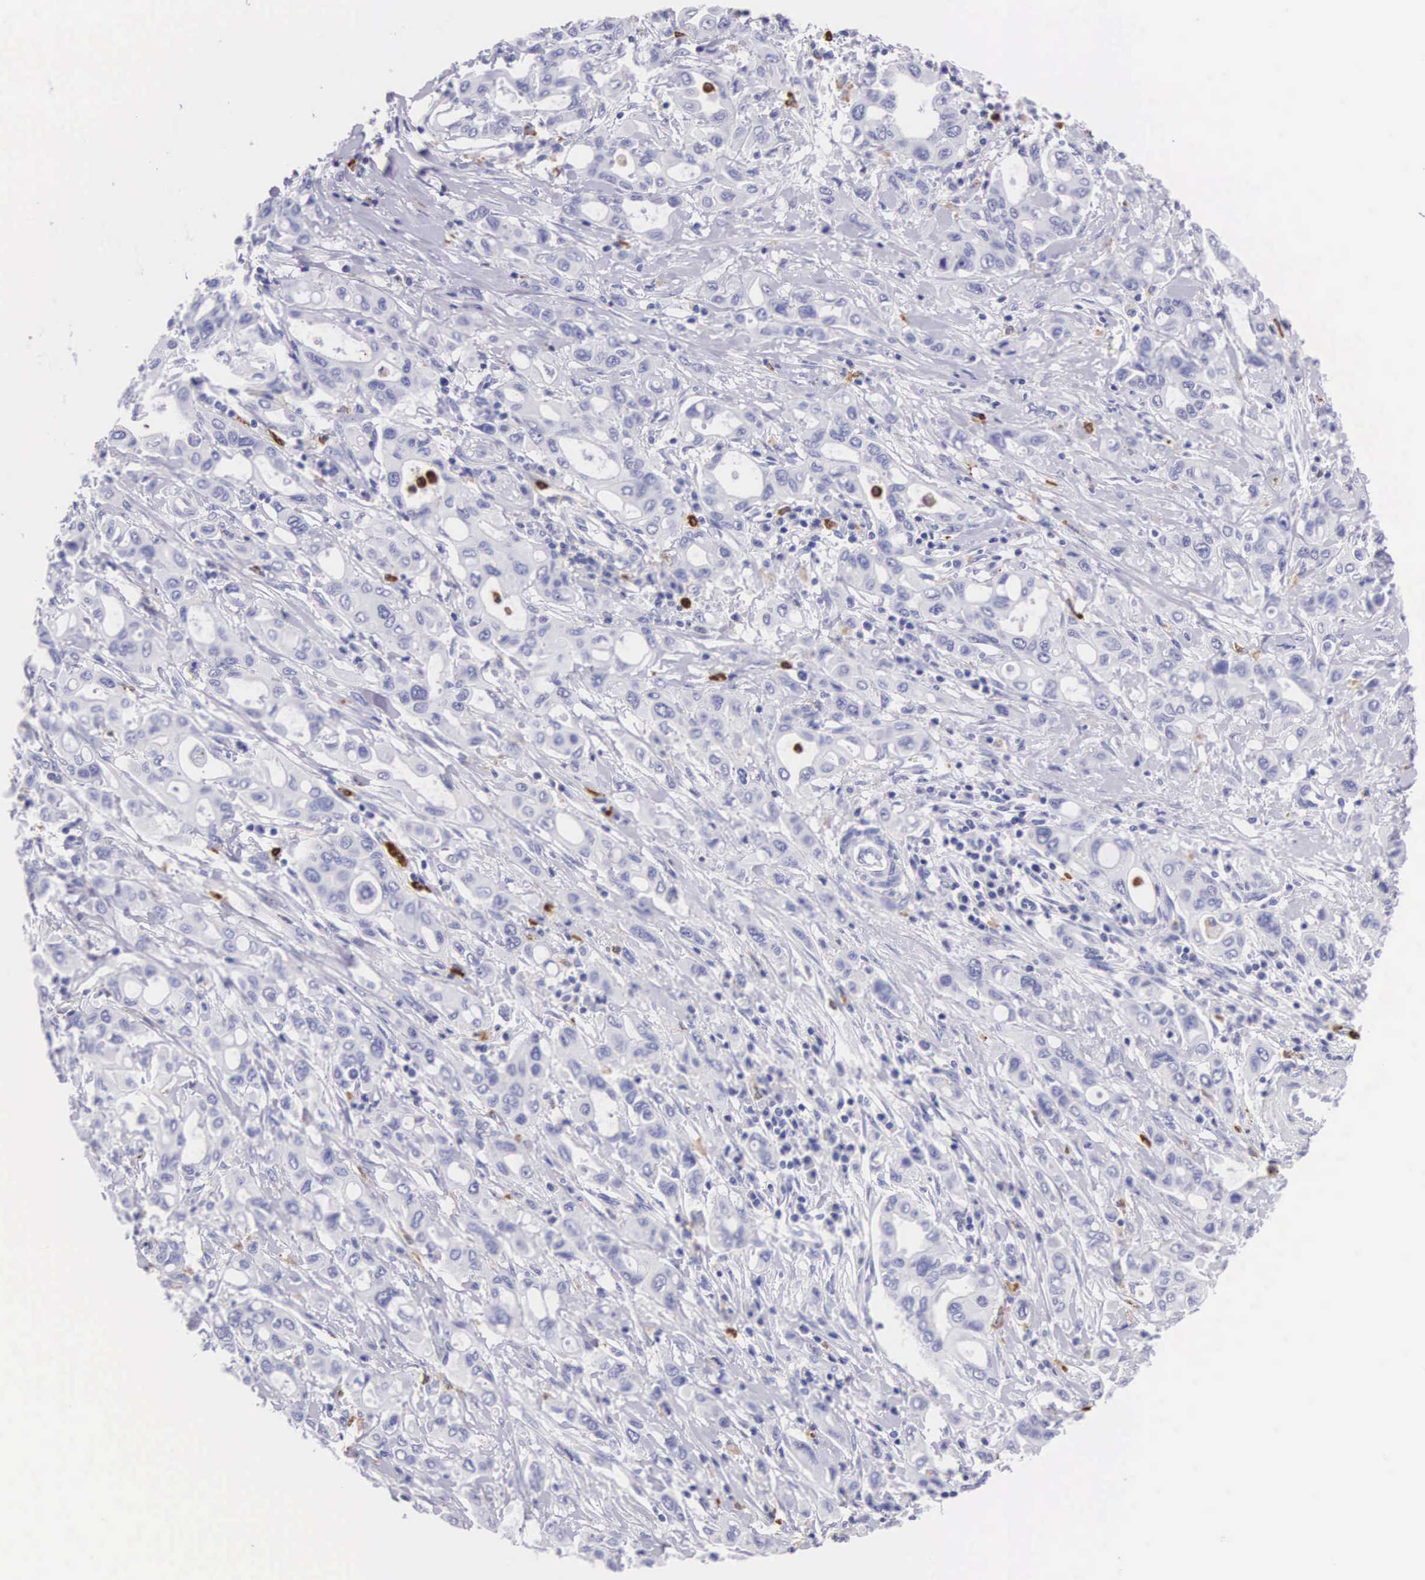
{"staining": {"intensity": "negative", "quantity": "none", "location": "none"}, "tissue": "pancreatic cancer", "cell_type": "Tumor cells", "image_type": "cancer", "snomed": [{"axis": "morphology", "description": "Adenocarcinoma, NOS"}, {"axis": "topography", "description": "Pancreas"}], "caption": "Immunohistochemistry (IHC) of human pancreatic cancer demonstrates no staining in tumor cells. (Brightfield microscopy of DAB (3,3'-diaminobenzidine) immunohistochemistry at high magnification).", "gene": "FCN1", "patient": {"sex": "female", "age": 57}}